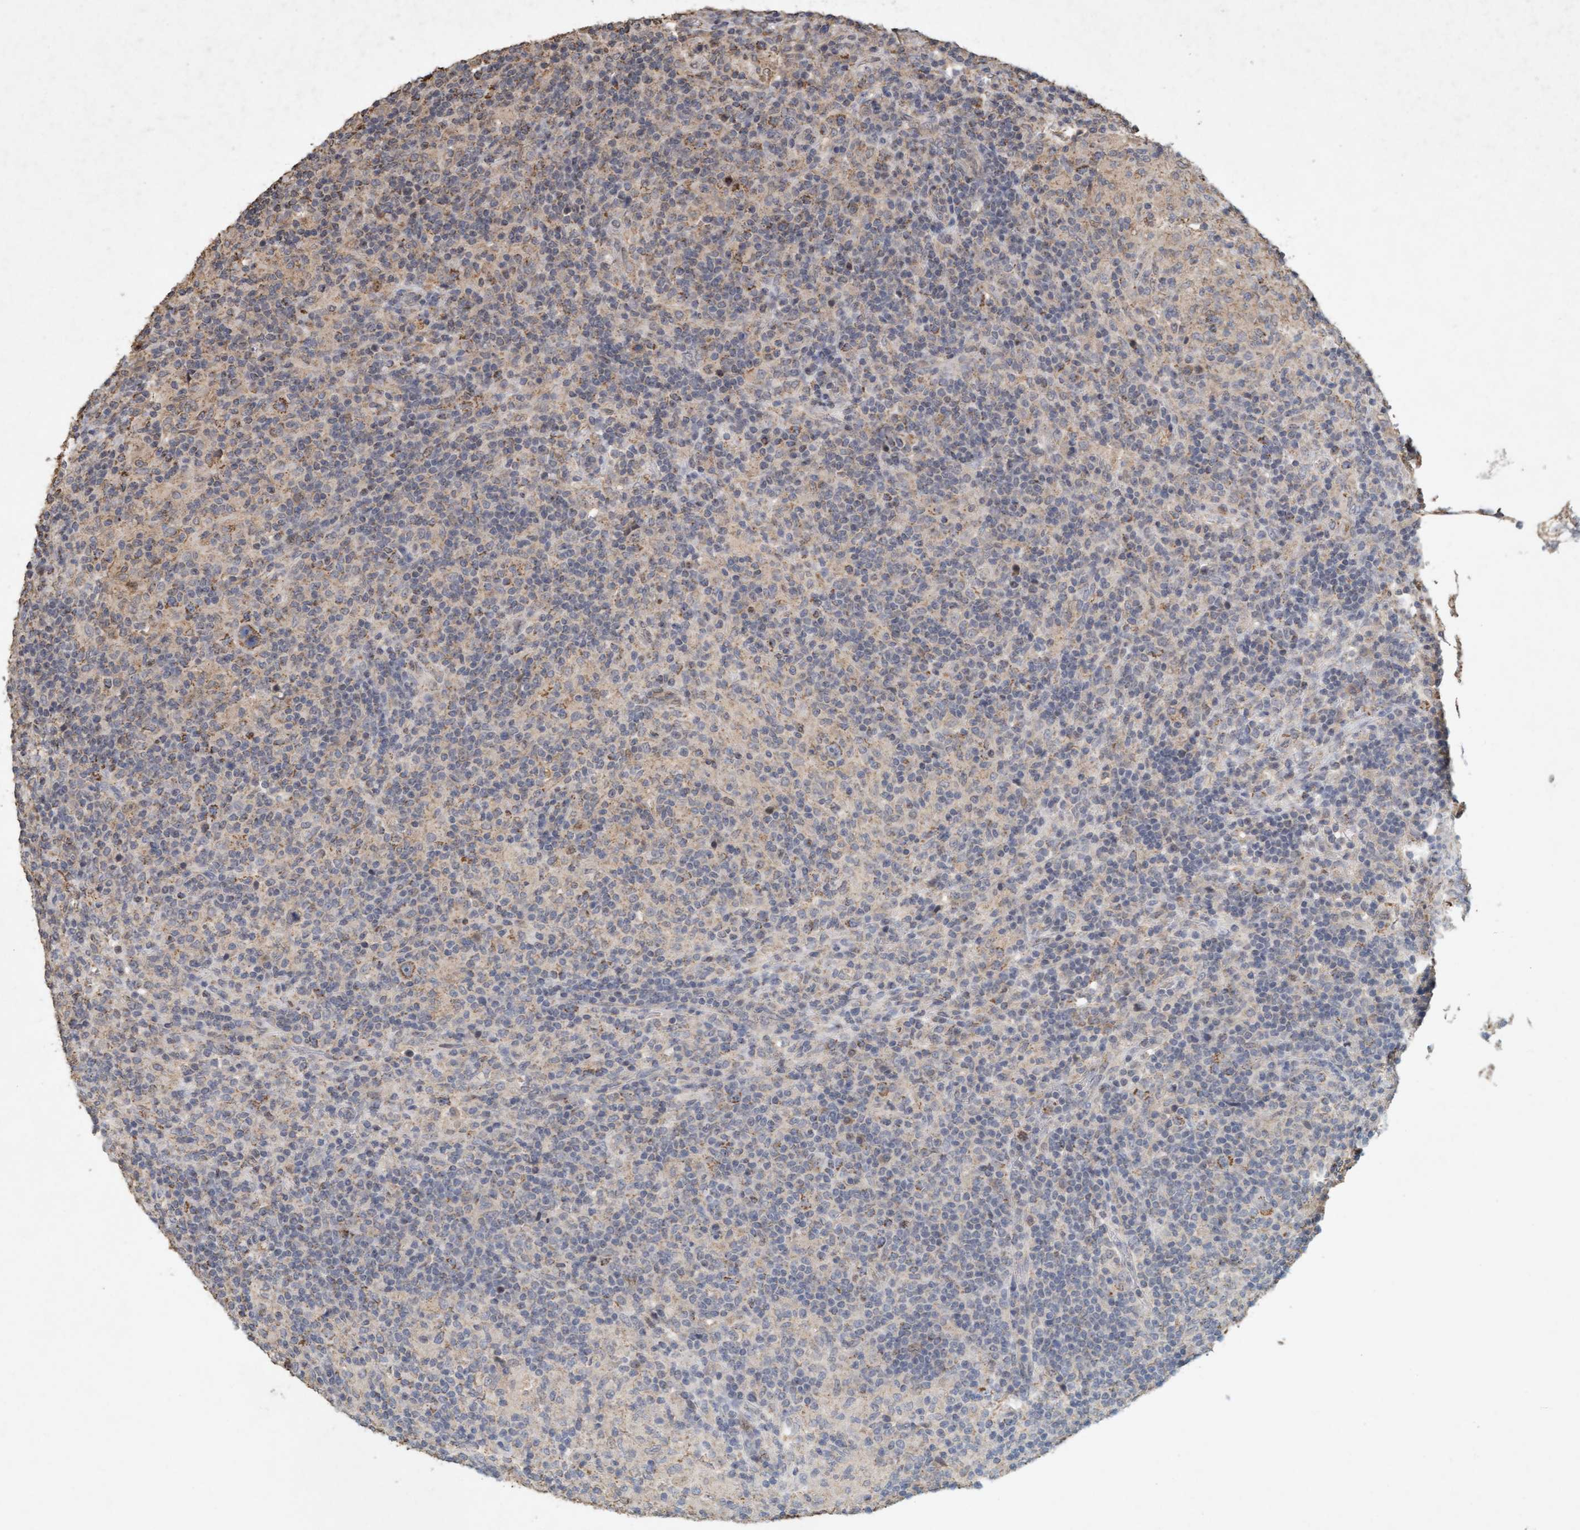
{"staining": {"intensity": "moderate", "quantity": ">75%", "location": "cytoplasmic/membranous"}, "tissue": "lymphoma", "cell_type": "Tumor cells", "image_type": "cancer", "snomed": [{"axis": "morphology", "description": "Hodgkin's disease, NOS"}, {"axis": "topography", "description": "Lymph node"}], "caption": "High-magnification brightfield microscopy of lymphoma stained with DAB (3,3'-diaminobenzidine) (brown) and counterstained with hematoxylin (blue). tumor cells exhibit moderate cytoplasmic/membranous staining is appreciated in approximately>75% of cells.", "gene": "VSIG8", "patient": {"sex": "male", "age": 70}}